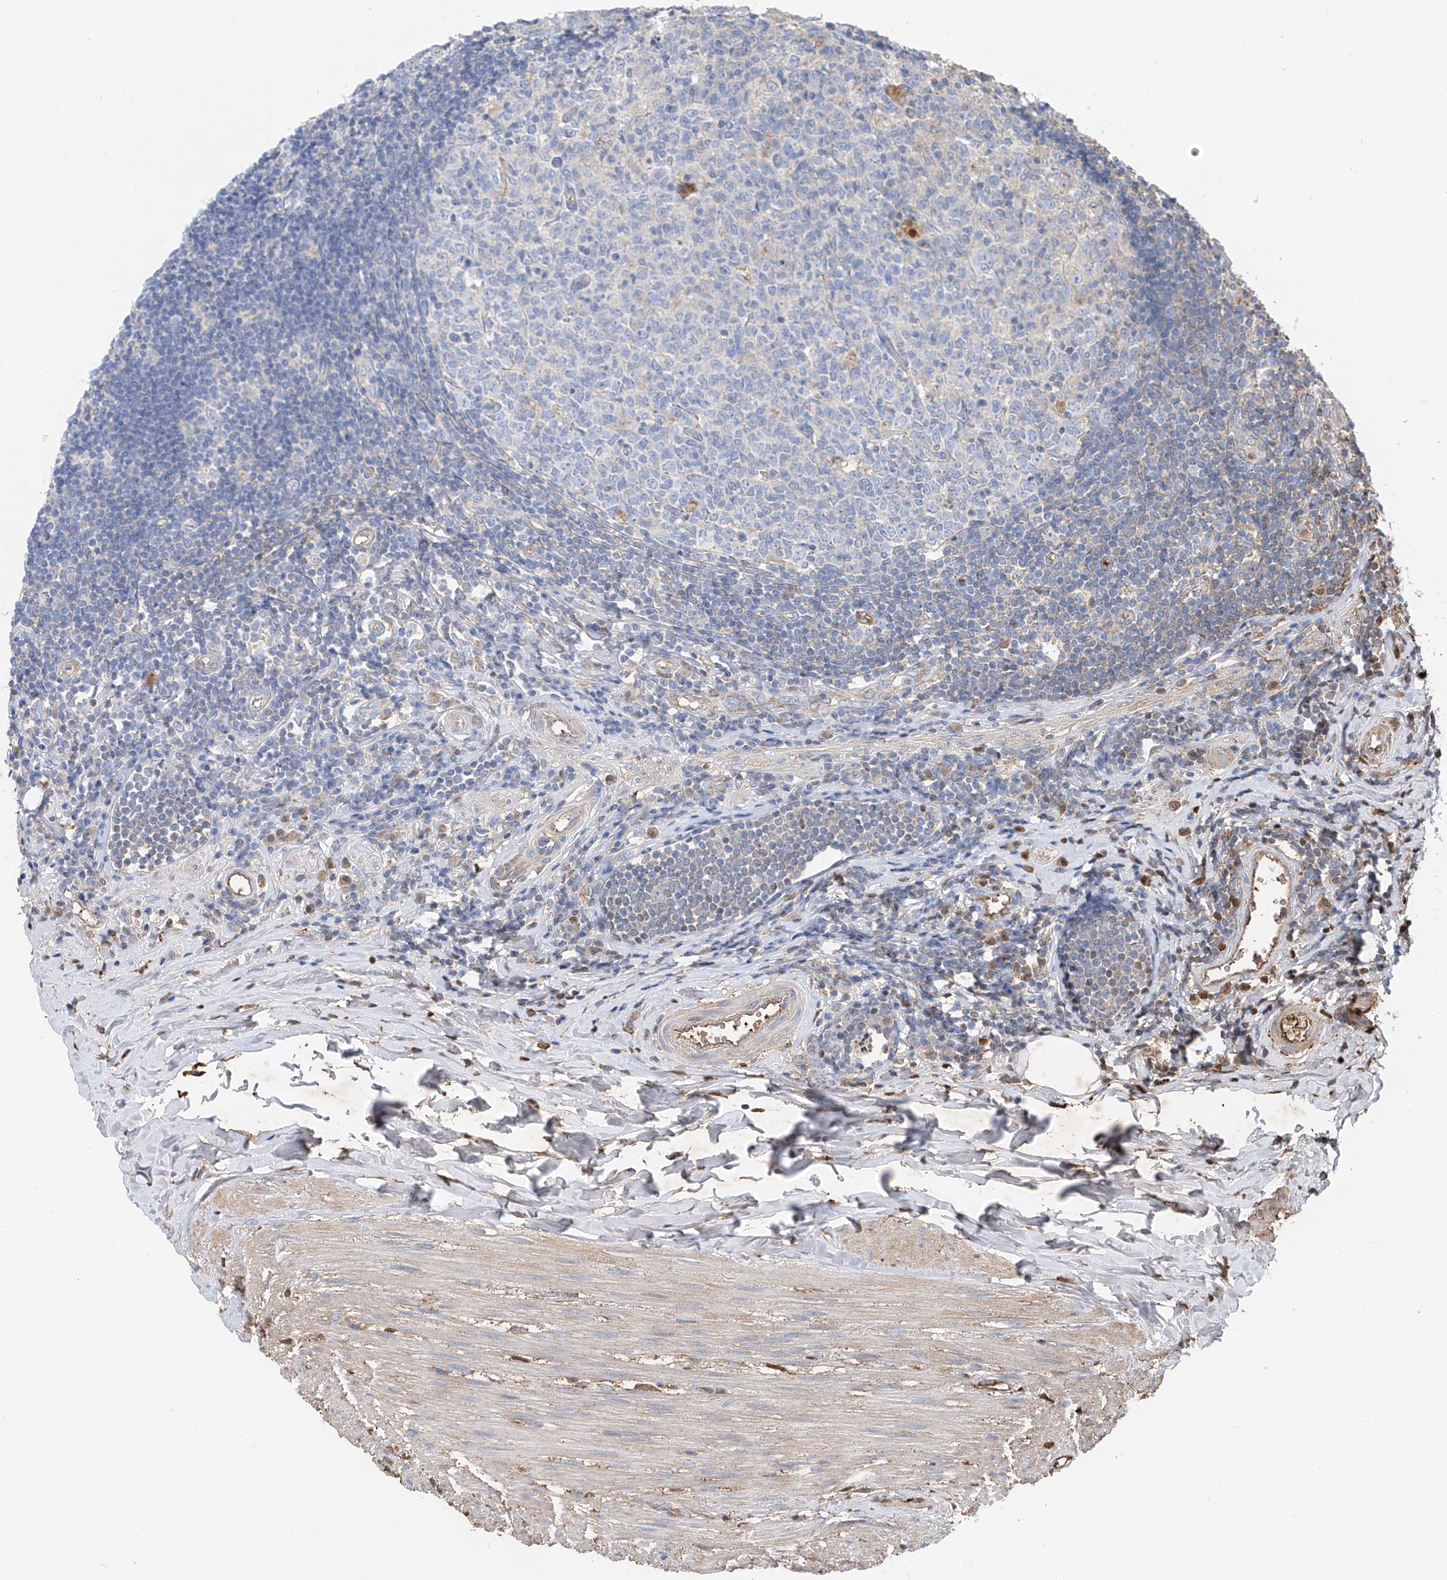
{"staining": {"intensity": "negative", "quantity": "none", "location": "none"}, "tissue": "appendix", "cell_type": "Glandular cells", "image_type": "normal", "snomed": [{"axis": "morphology", "description": "Normal tissue, NOS"}, {"axis": "topography", "description": "Appendix"}], "caption": "High magnification brightfield microscopy of unremarkable appendix stained with DAB (3,3'-diaminobenzidine) (brown) and counterstained with hematoxylin (blue): glandular cells show no significant expression. (Brightfield microscopy of DAB immunohistochemistry at high magnification).", "gene": "EDN1", "patient": {"sex": "female", "age": 54}}